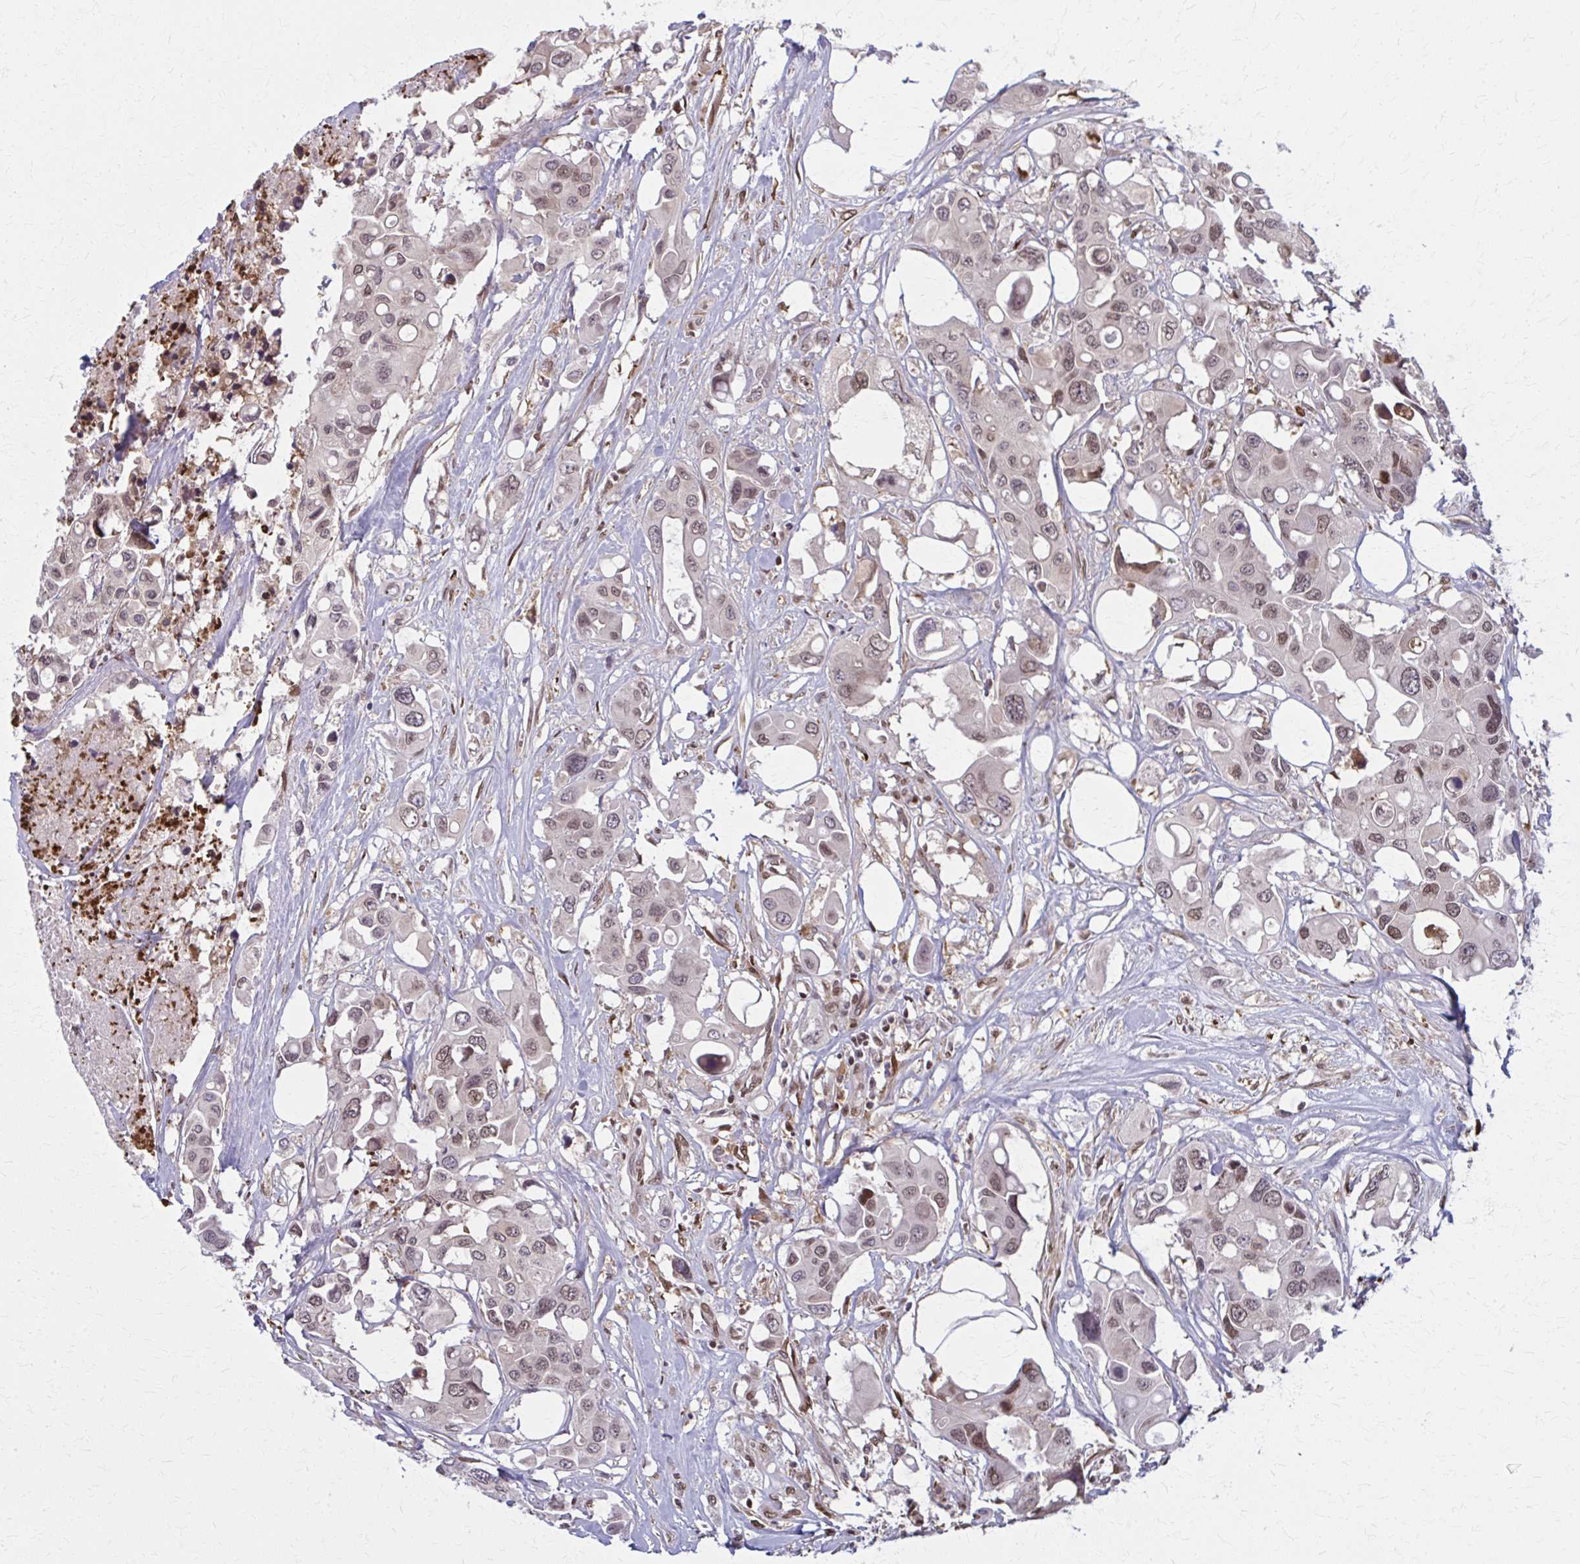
{"staining": {"intensity": "weak", "quantity": ">75%", "location": "cytoplasmic/membranous,nuclear"}, "tissue": "colorectal cancer", "cell_type": "Tumor cells", "image_type": "cancer", "snomed": [{"axis": "morphology", "description": "Adenocarcinoma, NOS"}, {"axis": "topography", "description": "Colon"}], "caption": "The photomicrograph demonstrates immunohistochemical staining of colorectal cancer (adenocarcinoma). There is weak cytoplasmic/membranous and nuclear expression is seen in approximately >75% of tumor cells. The staining is performed using DAB (3,3'-diaminobenzidine) brown chromogen to label protein expression. The nuclei are counter-stained blue using hematoxylin.", "gene": "MDH1", "patient": {"sex": "male", "age": 77}}